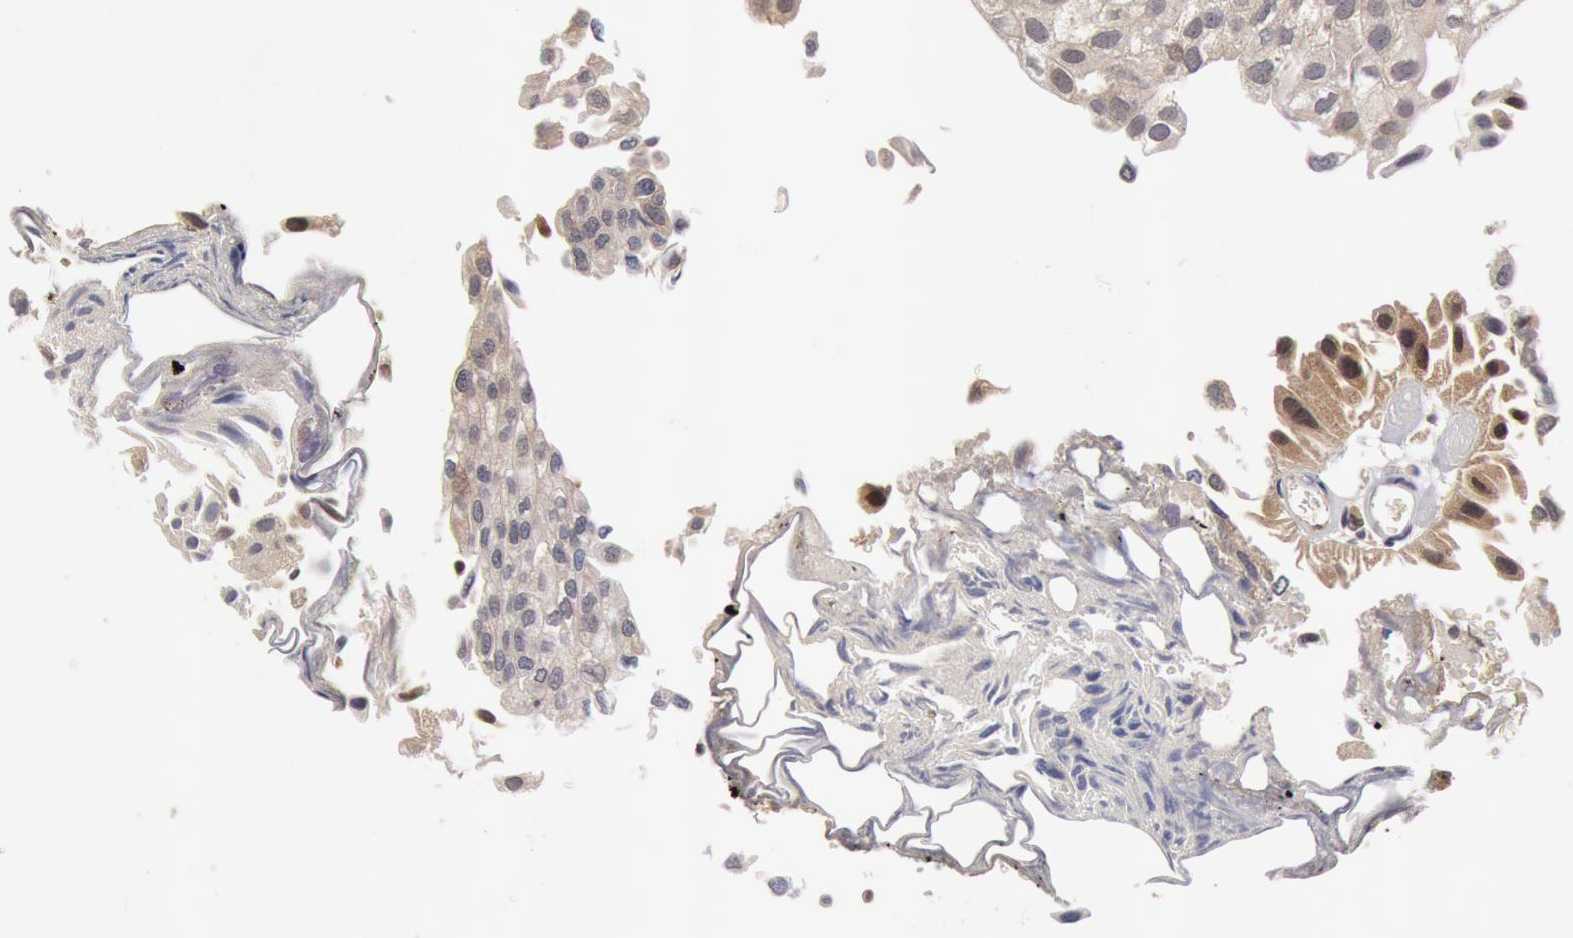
{"staining": {"intensity": "weak", "quantity": "<25%", "location": "cytoplasmic/membranous"}, "tissue": "urothelial cancer", "cell_type": "Tumor cells", "image_type": "cancer", "snomed": [{"axis": "morphology", "description": "Urothelial carcinoma, Low grade"}, {"axis": "topography", "description": "Urinary bladder"}], "caption": "DAB immunohistochemical staining of urothelial cancer shows no significant expression in tumor cells. (Stains: DAB (3,3'-diaminobenzidine) immunohistochemistry (IHC) with hematoxylin counter stain, Microscopy: brightfield microscopy at high magnification).", "gene": "DNAJA1", "patient": {"sex": "female", "age": 89}}